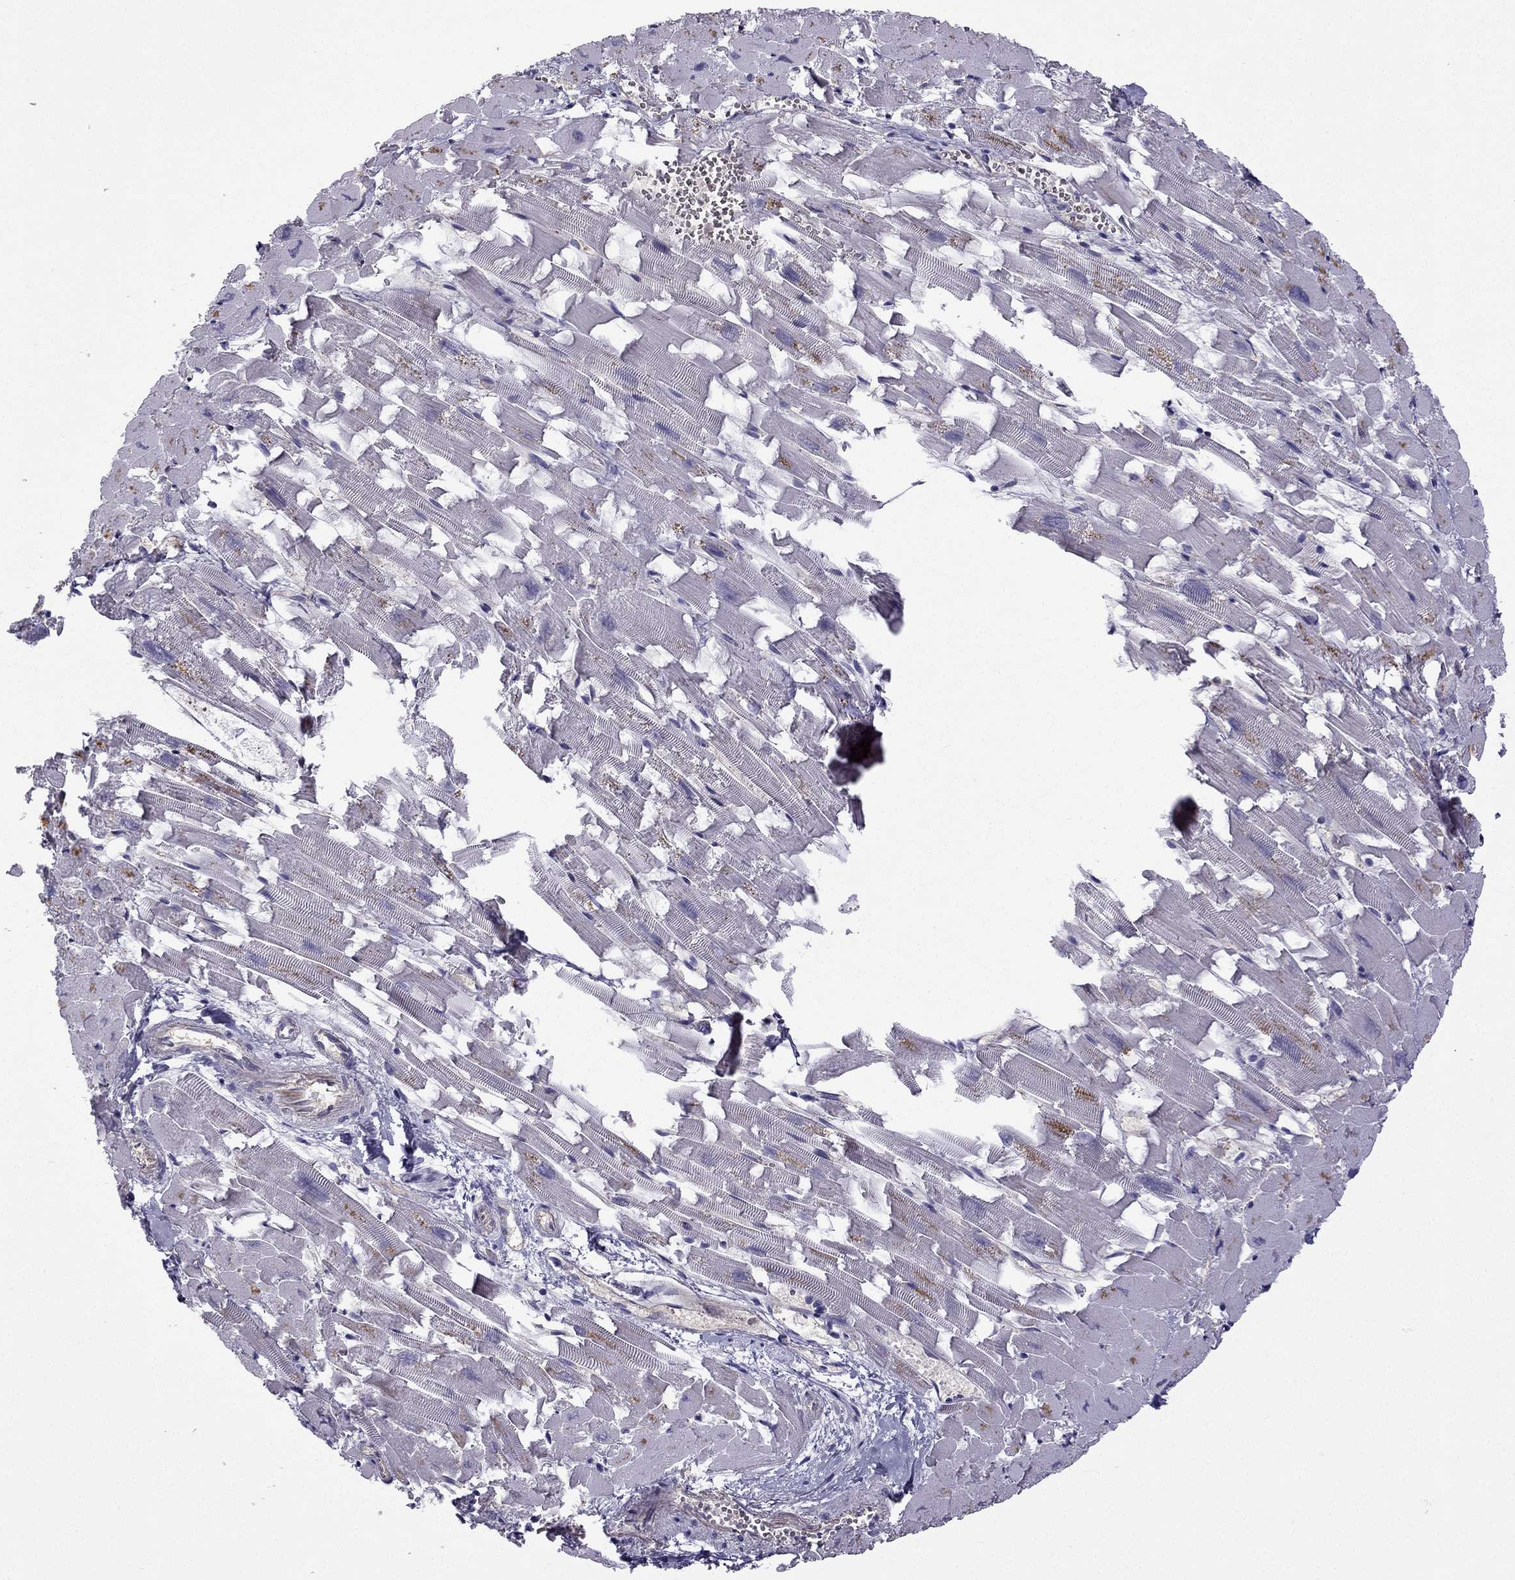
{"staining": {"intensity": "negative", "quantity": "none", "location": "none"}, "tissue": "heart muscle", "cell_type": "Cardiomyocytes", "image_type": "normal", "snomed": [{"axis": "morphology", "description": "Normal tissue, NOS"}, {"axis": "topography", "description": "Heart"}], "caption": "An image of human heart muscle is negative for staining in cardiomyocytes. (DAB (3,3'-diaminobenzidine) IHC with hematoxylin counter stain).", "gene": "STOML3", "patient": {"sex": "female", "age": 64}}